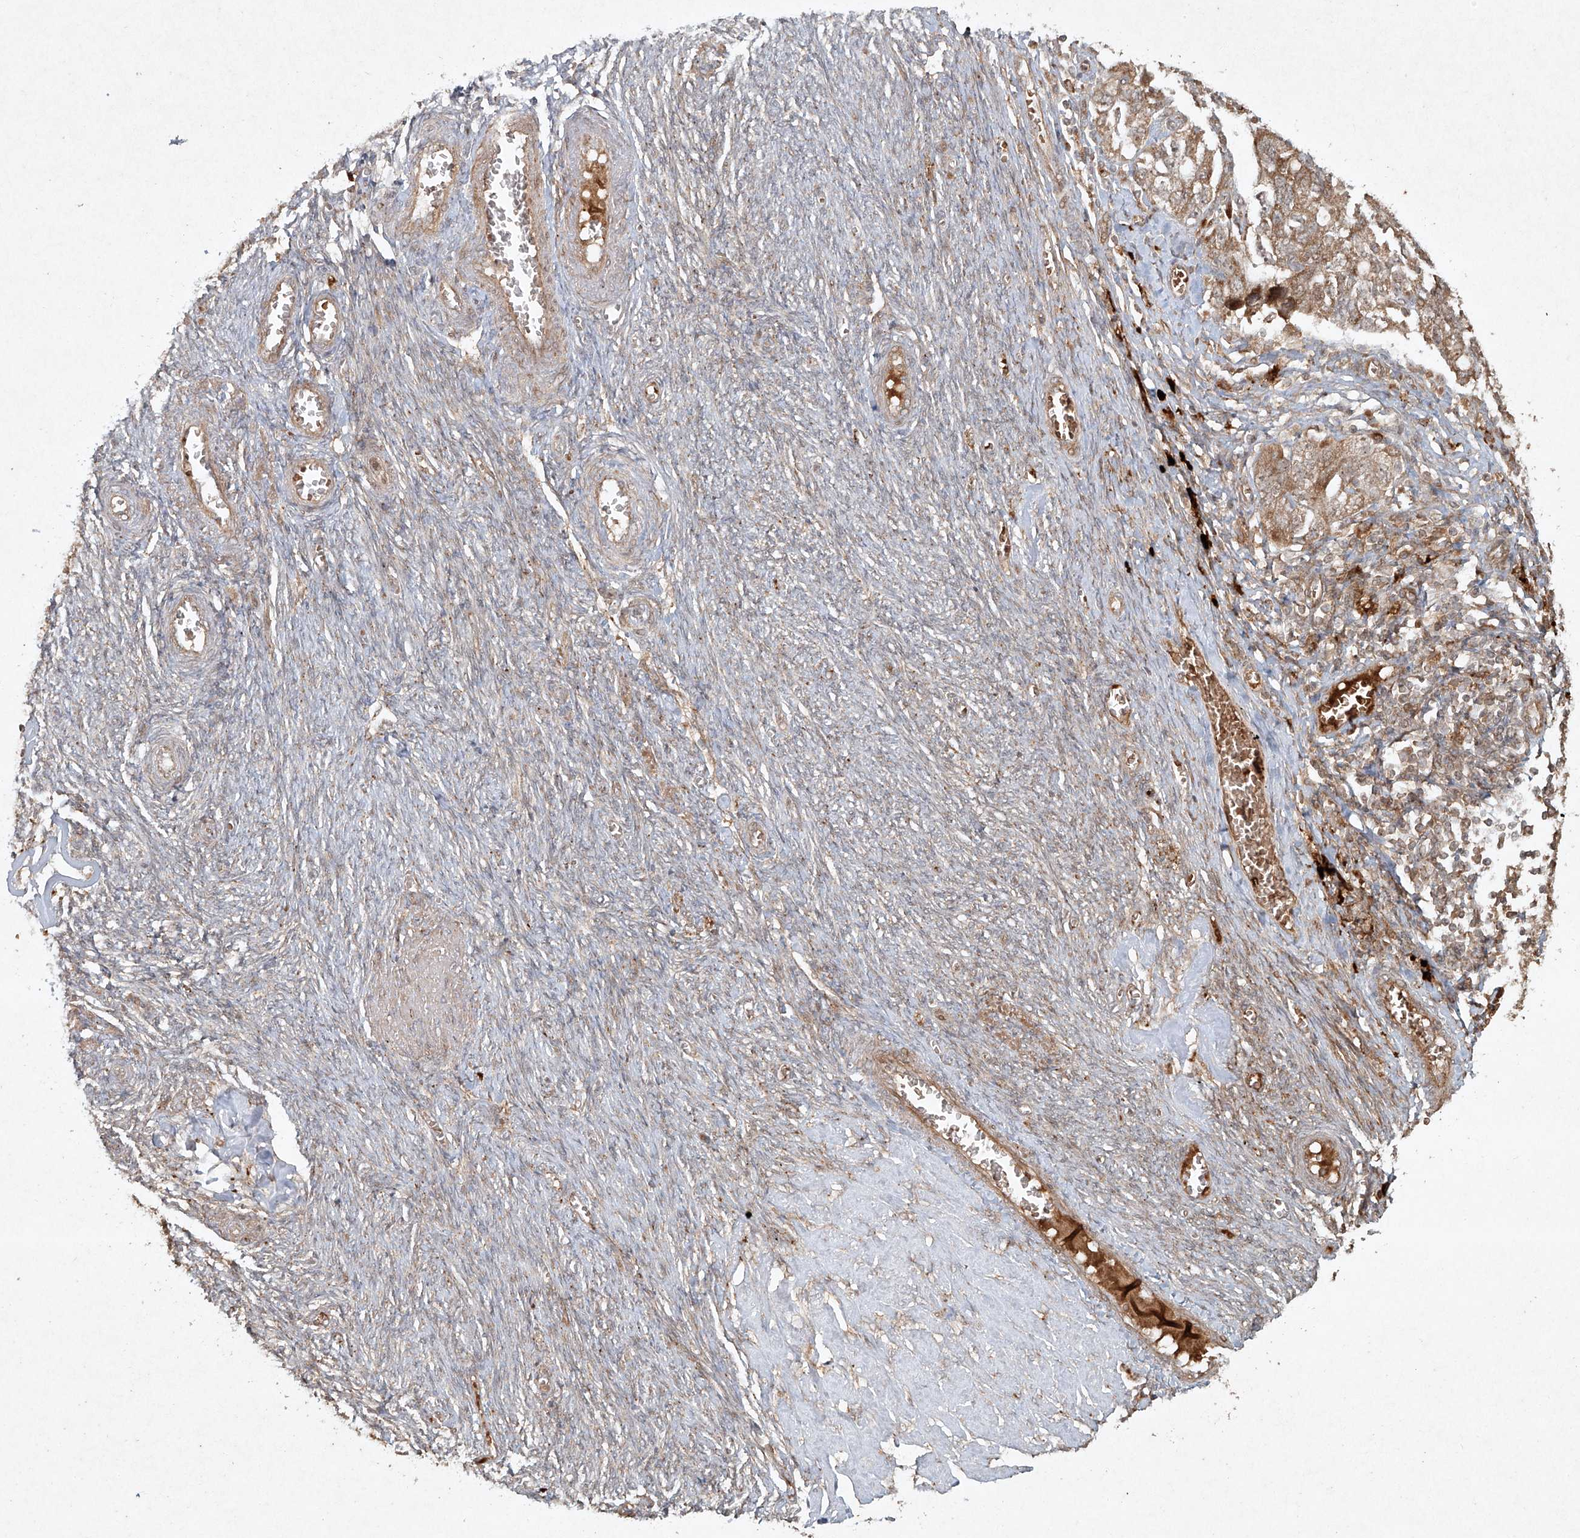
{"staining": {"intensity": "weak", "quantity": ">75%", "location": "cytoplasmic/membranous"}, "tissue": "ovarian cancer", "cell_type": "Tumor cells", "image_type": "cancer", "snomed": [{"axis": "morphology", "description": "Carcinoma, NOS"}, {"axis": "morphology", "description": "Cystadenocarcinoma, serous, NOS"}, {"axis": "topography", "description": "Ovary"}], "caption": "Protein positivity by immunohistochemistry (IHC) exhibits weak cytoplasmic/membranous positivity in approximately >75% of tumor cells in ovarian serous cystadenocarcinoma. (DAB = brown stain, brightfield microscopy at high magnification).", "gene": "CYYR1", "patient": {"sex": "female", "age": 69}}